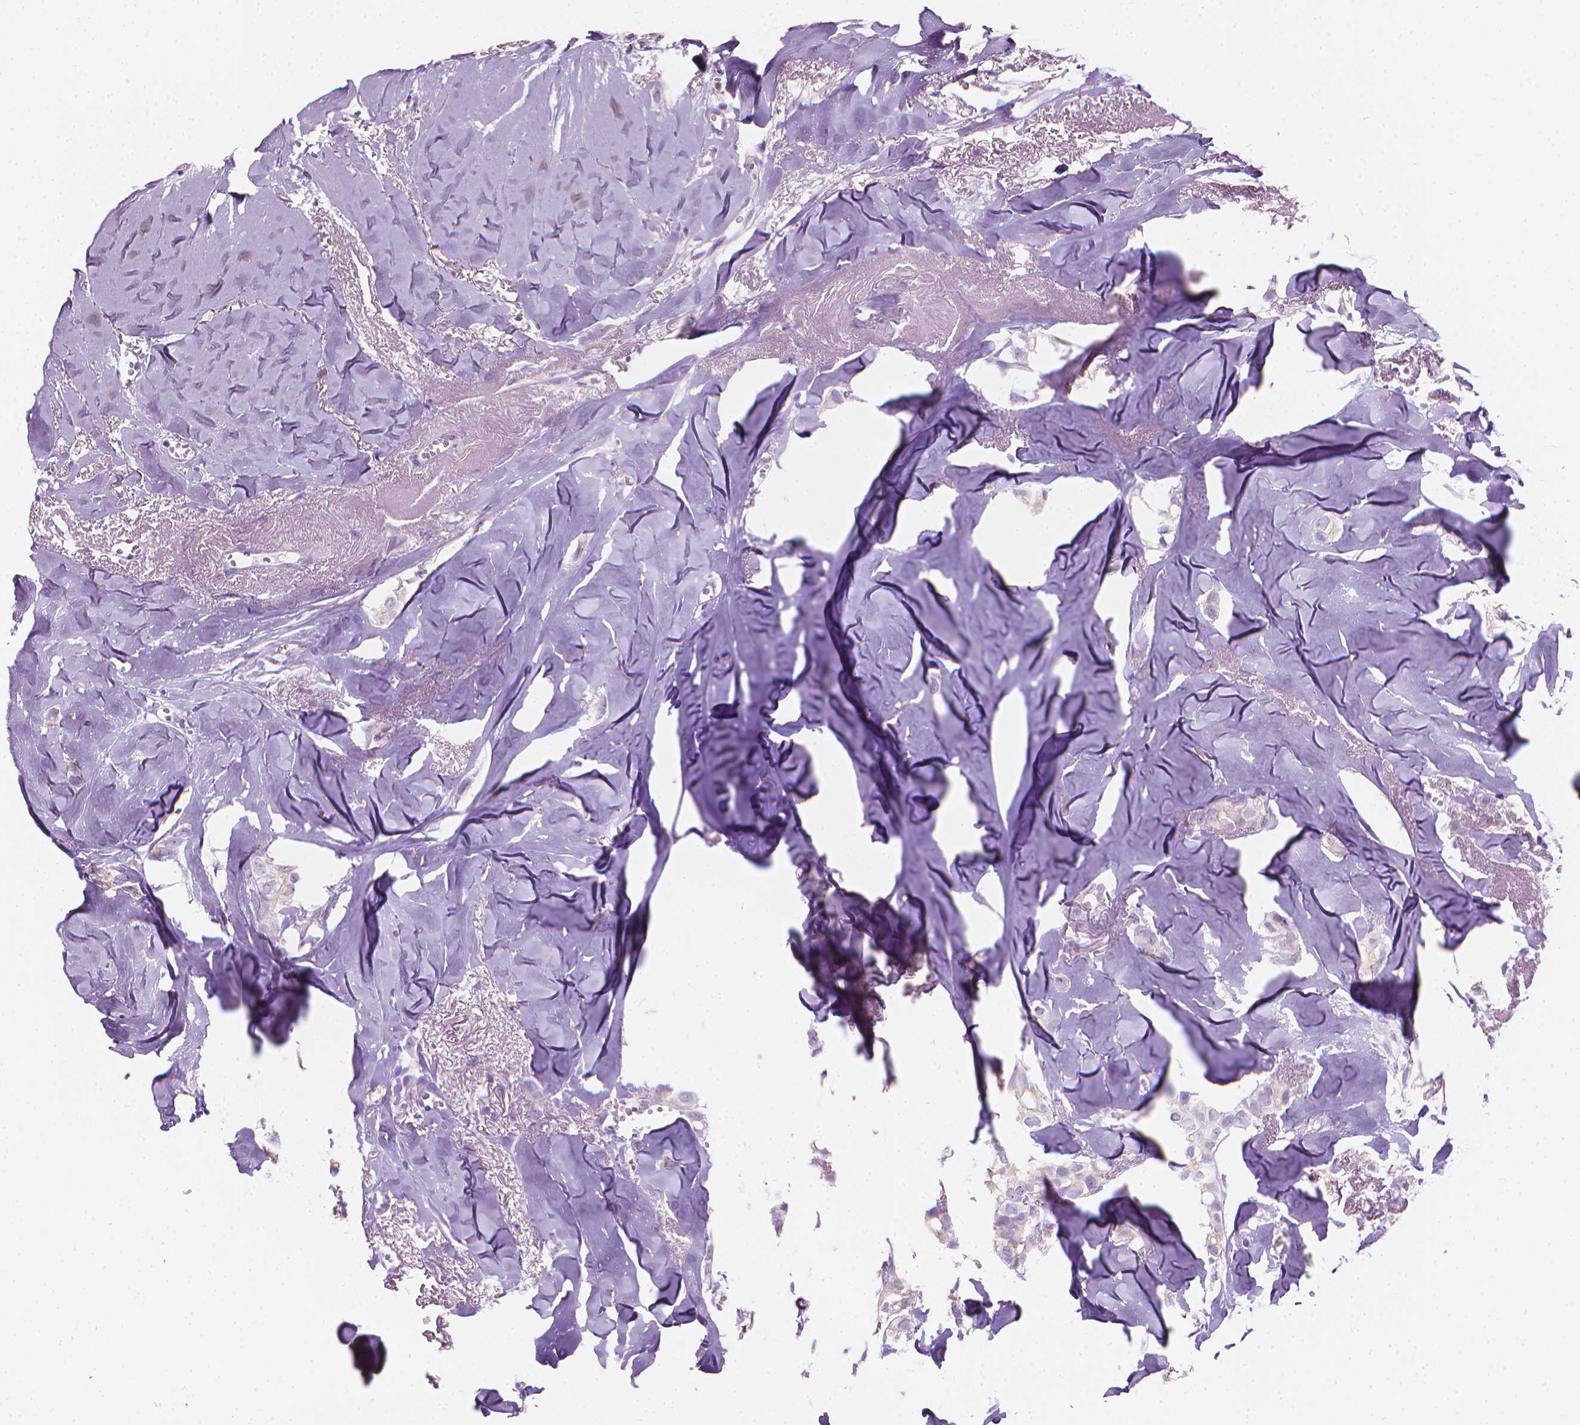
{"staining": {"intensity": "negative", "quantity": "none", "location": "none"}, "tissue": "breast cancer", "cell_type": "Tumor cells", "image_type": "cancer", "snomed": [{"axis": "morphology", "description": "Duct carcinoma"}, {"axis": "topography", "description": "Breast"}], "caption": "There is no significant positivity in tumor cells of breast infiltrating ductal carcinoma.", "gene": "TTC29", "patient": {"sex": "female", "age": 85}}